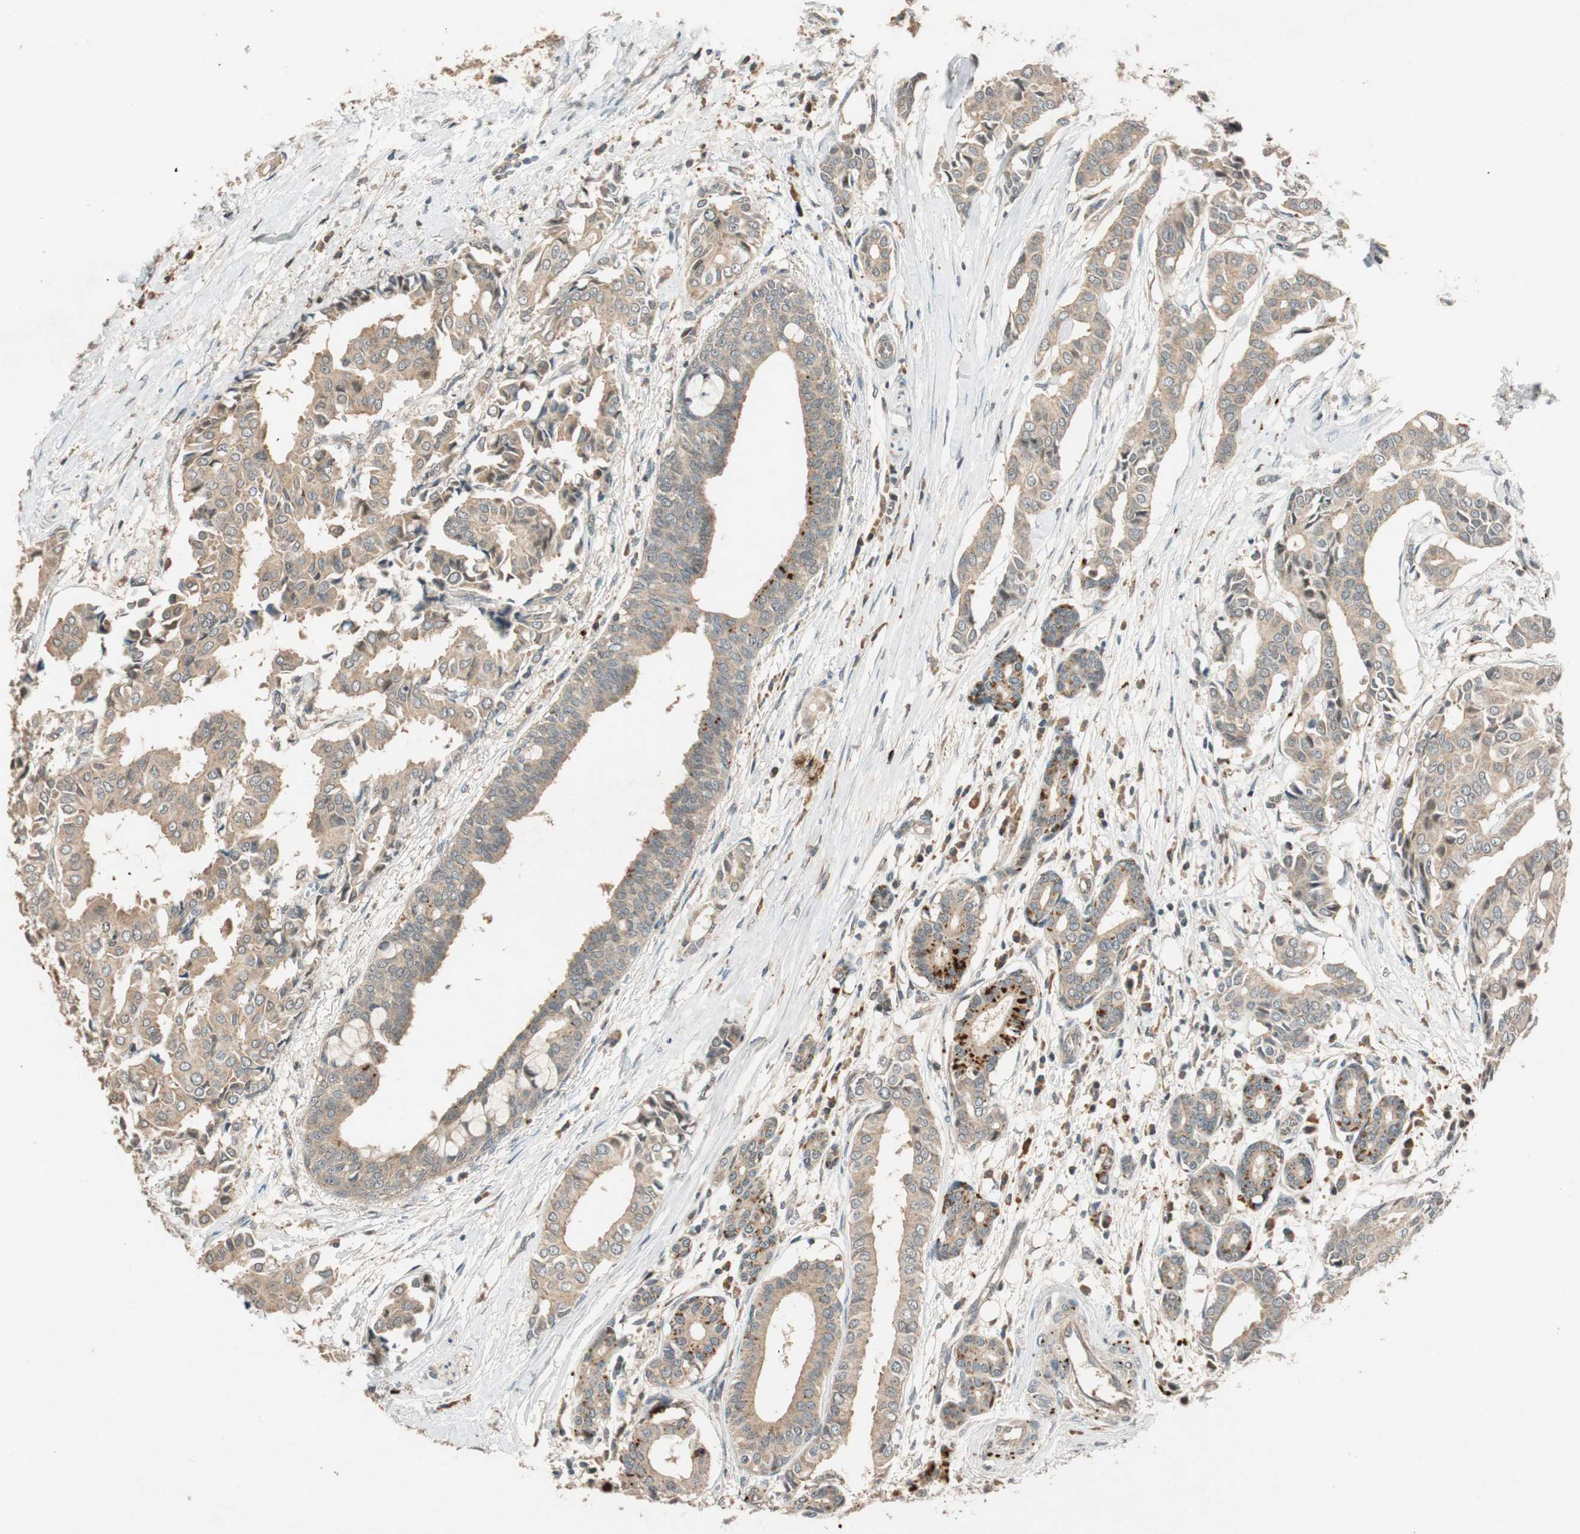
{"staining": {"intensity": "moderate", "quantity": ">75%", "location": "cytoplasmic/membranous"}, "tissue": "head and neck cancer", "cell_type": "Tumor cells", "image_type": "cancer", "snomed": [{"axis": "morphology", "description": "Adenocarcinoma, NOS"}, {"axis": "topography", "description": "Salivary gland"}, {"axis": "topography", "description": "Head-Neck"}], "caption": "Head and neck adenocarcinoma was stained to show a protein in brown. There is medium levels of moderate cytoplasmic/membranous expression in about >75% of tumor cells. Immunohistochemistry (ihc) stains the protein in brown and the nuclei are stained blue.", "gene": "GLB1", "patient": {"sex": "female", "age": 59}}